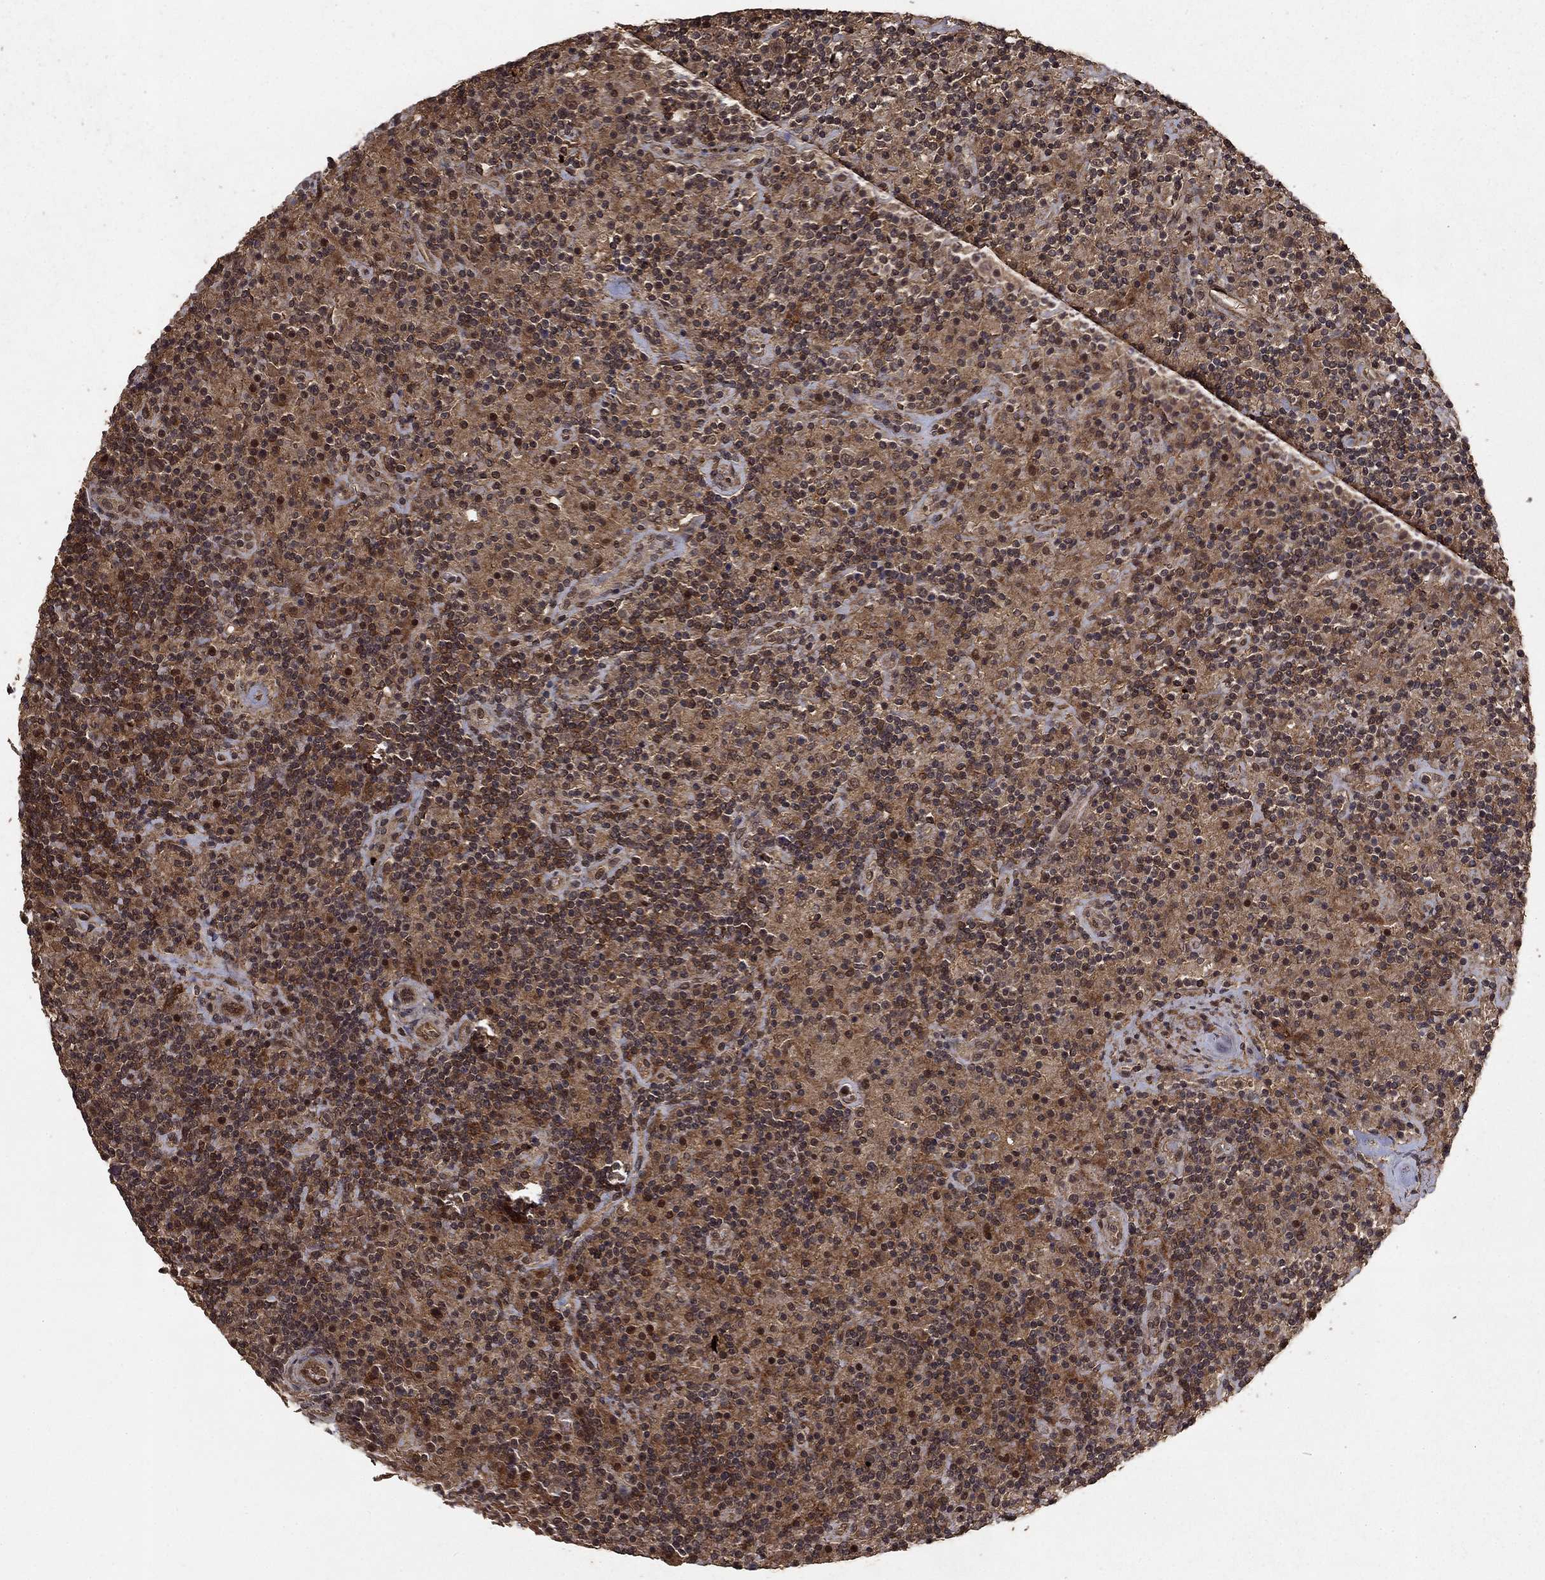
{"staining": {"intensity": "weak", "quantity": ">75%", "location": "cytoplasmic/membranous"}, "tissue": "lymphoma", "cell_type": "Tumor cells", "image_type": "cancer", "snomed": [{"axis": "morphology", "description": "Hodgkin's disease, NOS"}, {"axis": "topography", "description": "Lymph node"}], "caption": "There is low levels of weak cytoplasmic/membranous expression in tumor cells of lymphoma, as demonstrated by immunohistochemical staining (brown color).", "gene": "PRDM1", "patient": {"sex": "male", "age": 70}}